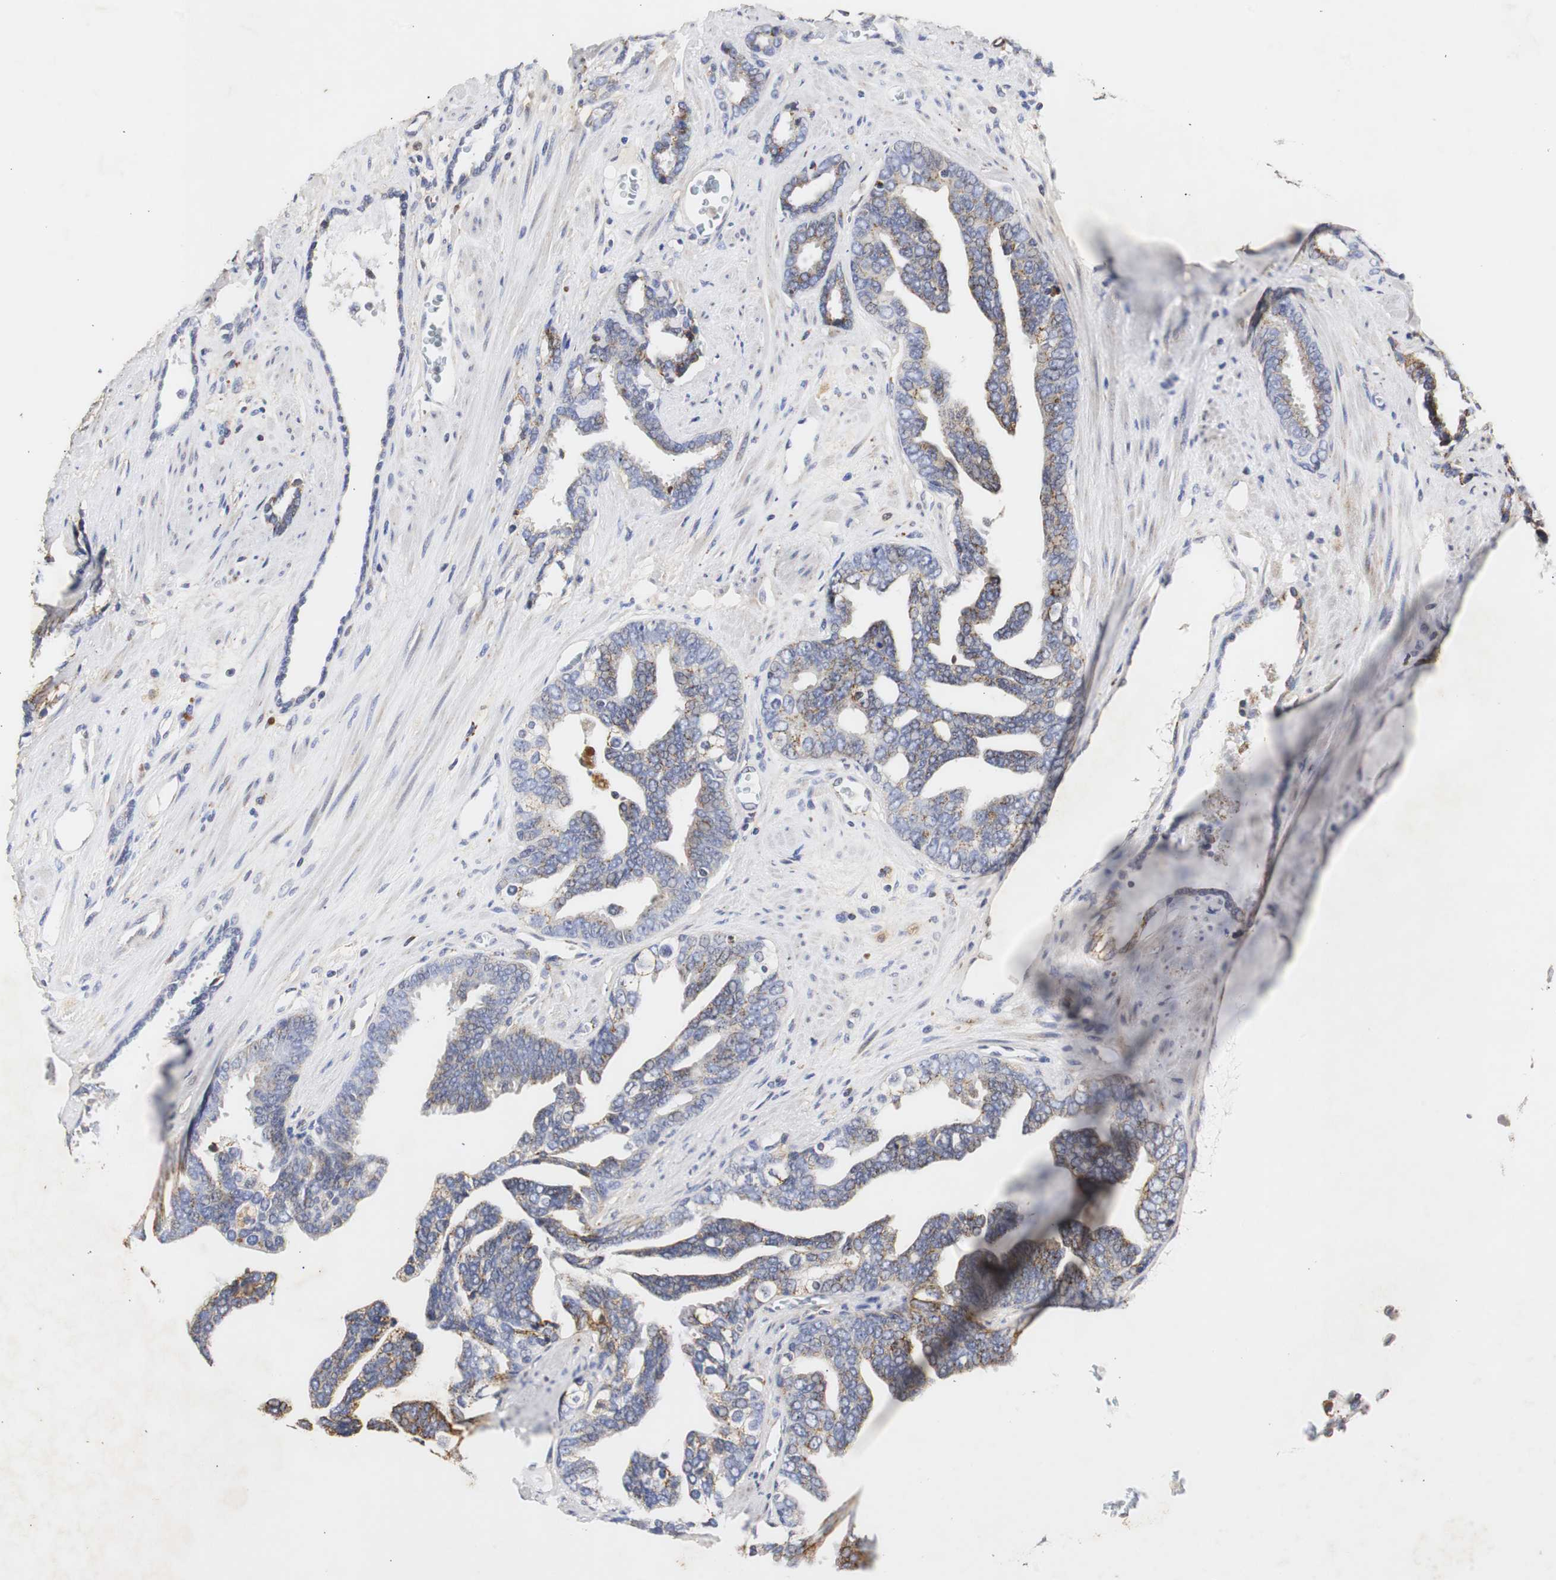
{"staining": {"intensity": "strong", "quantity": ">75%", "location": "cytoplasmic/membranous"}, "tissue": "prostate cancer", "cell_type": "Tumor cells", "image_type": "cancer", "snomed": [{"axis": "morphology", "description": "Adenocarcinoma, High grade"}, {"axis": "topography", "description": "Prostate"}], "caption": "Protein expression by immunohistochemistry (IHC) displays strong cytoplasmic/membranous positivity in approximately >75% of tumor cells in prostate cancer (adenocarcinoma (high-grade)).", "gene": "HSD17B10", "patient": {"sex": "male", "age": 67}}